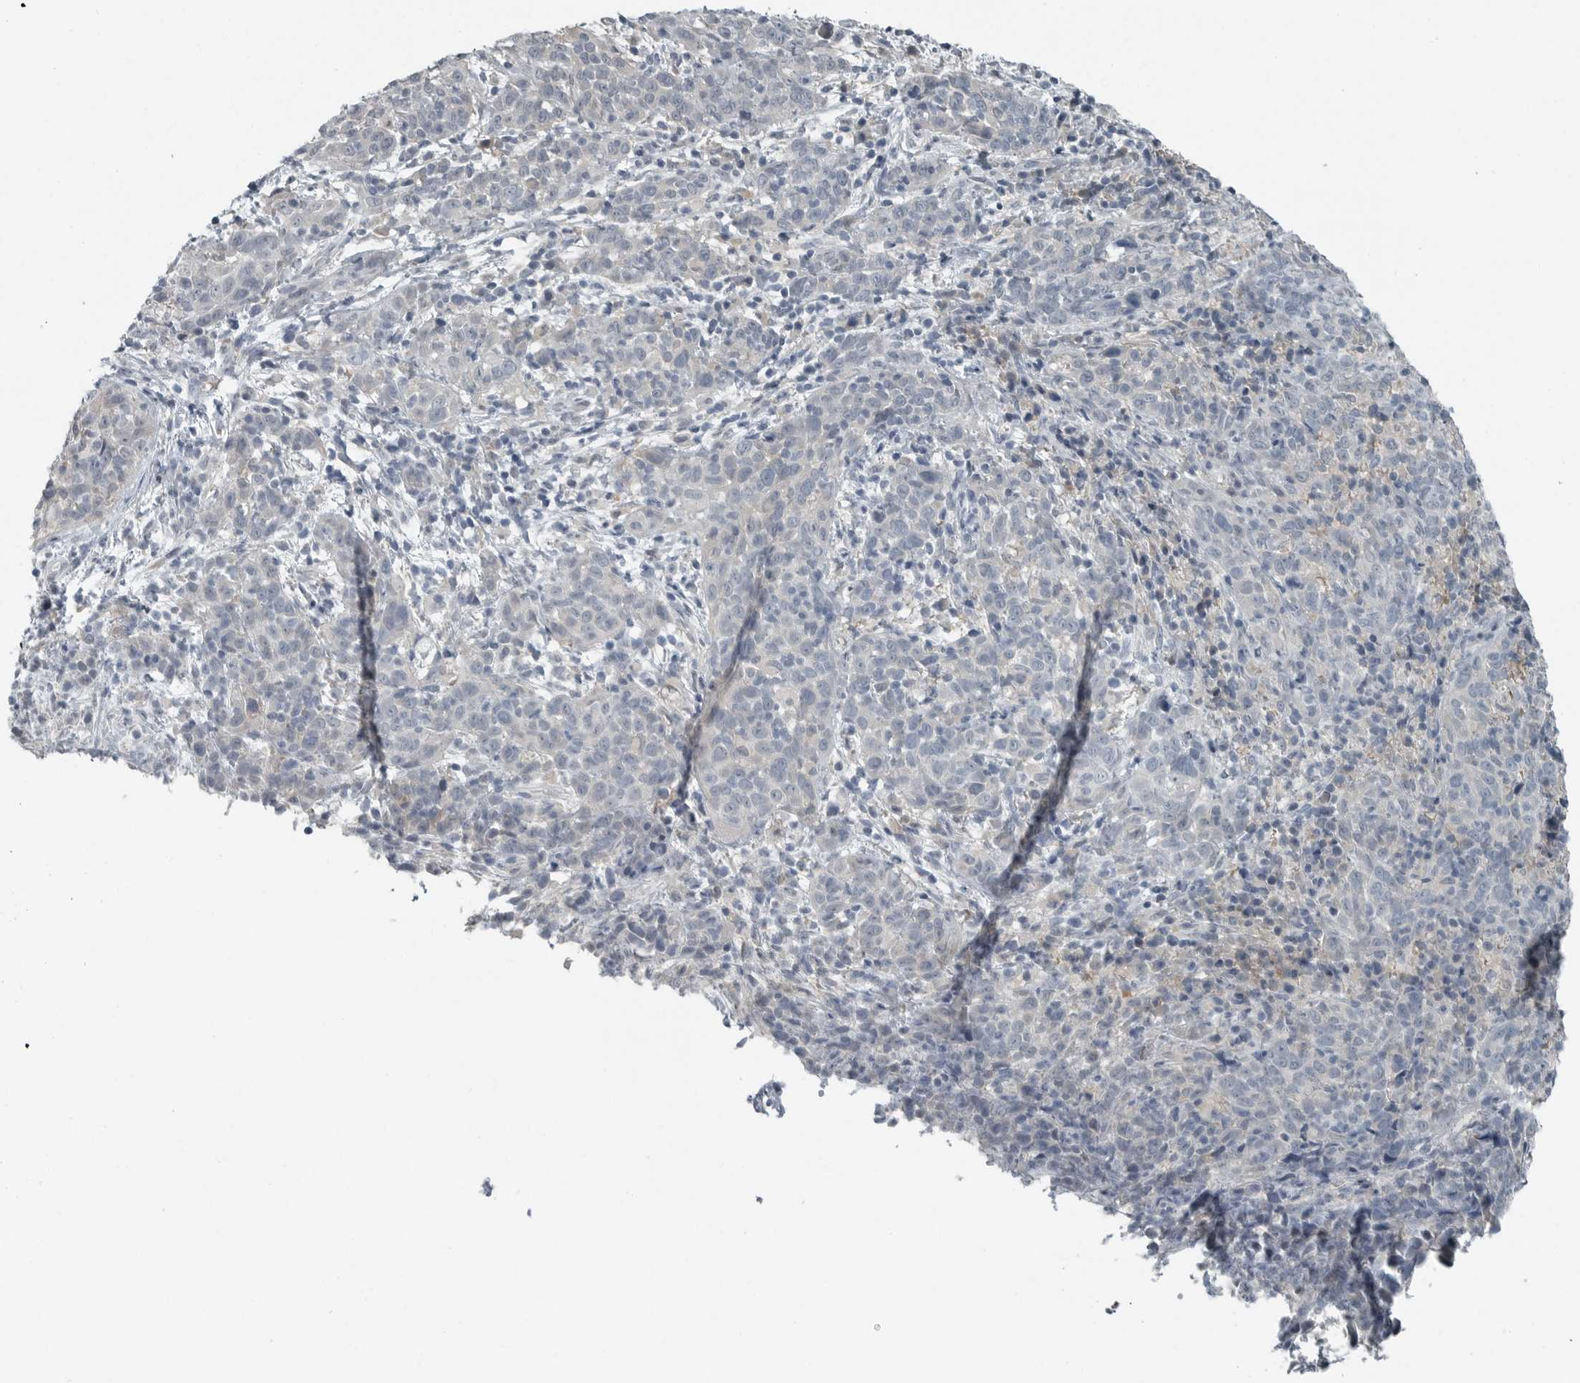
{"staining": {"intensity": "negative", "quantity": "none", "location": "none"}, "tissue": "cervical cancer", "cell_type": "Tumor cells", "image_type": "cancer", "snomed": [{"axis": "morphology", "description": "Squamous cell carcinoma, NOS"}, {"axis": "topography", "description": "Cervix"}], "caption": "The IHC histopathology image has no significant positivity in tumor cells of cervical cancer (squamous cell carcinoma) tissue.", "gene": "KYAT1", "patient": {"sex": "female", "age": 46}}